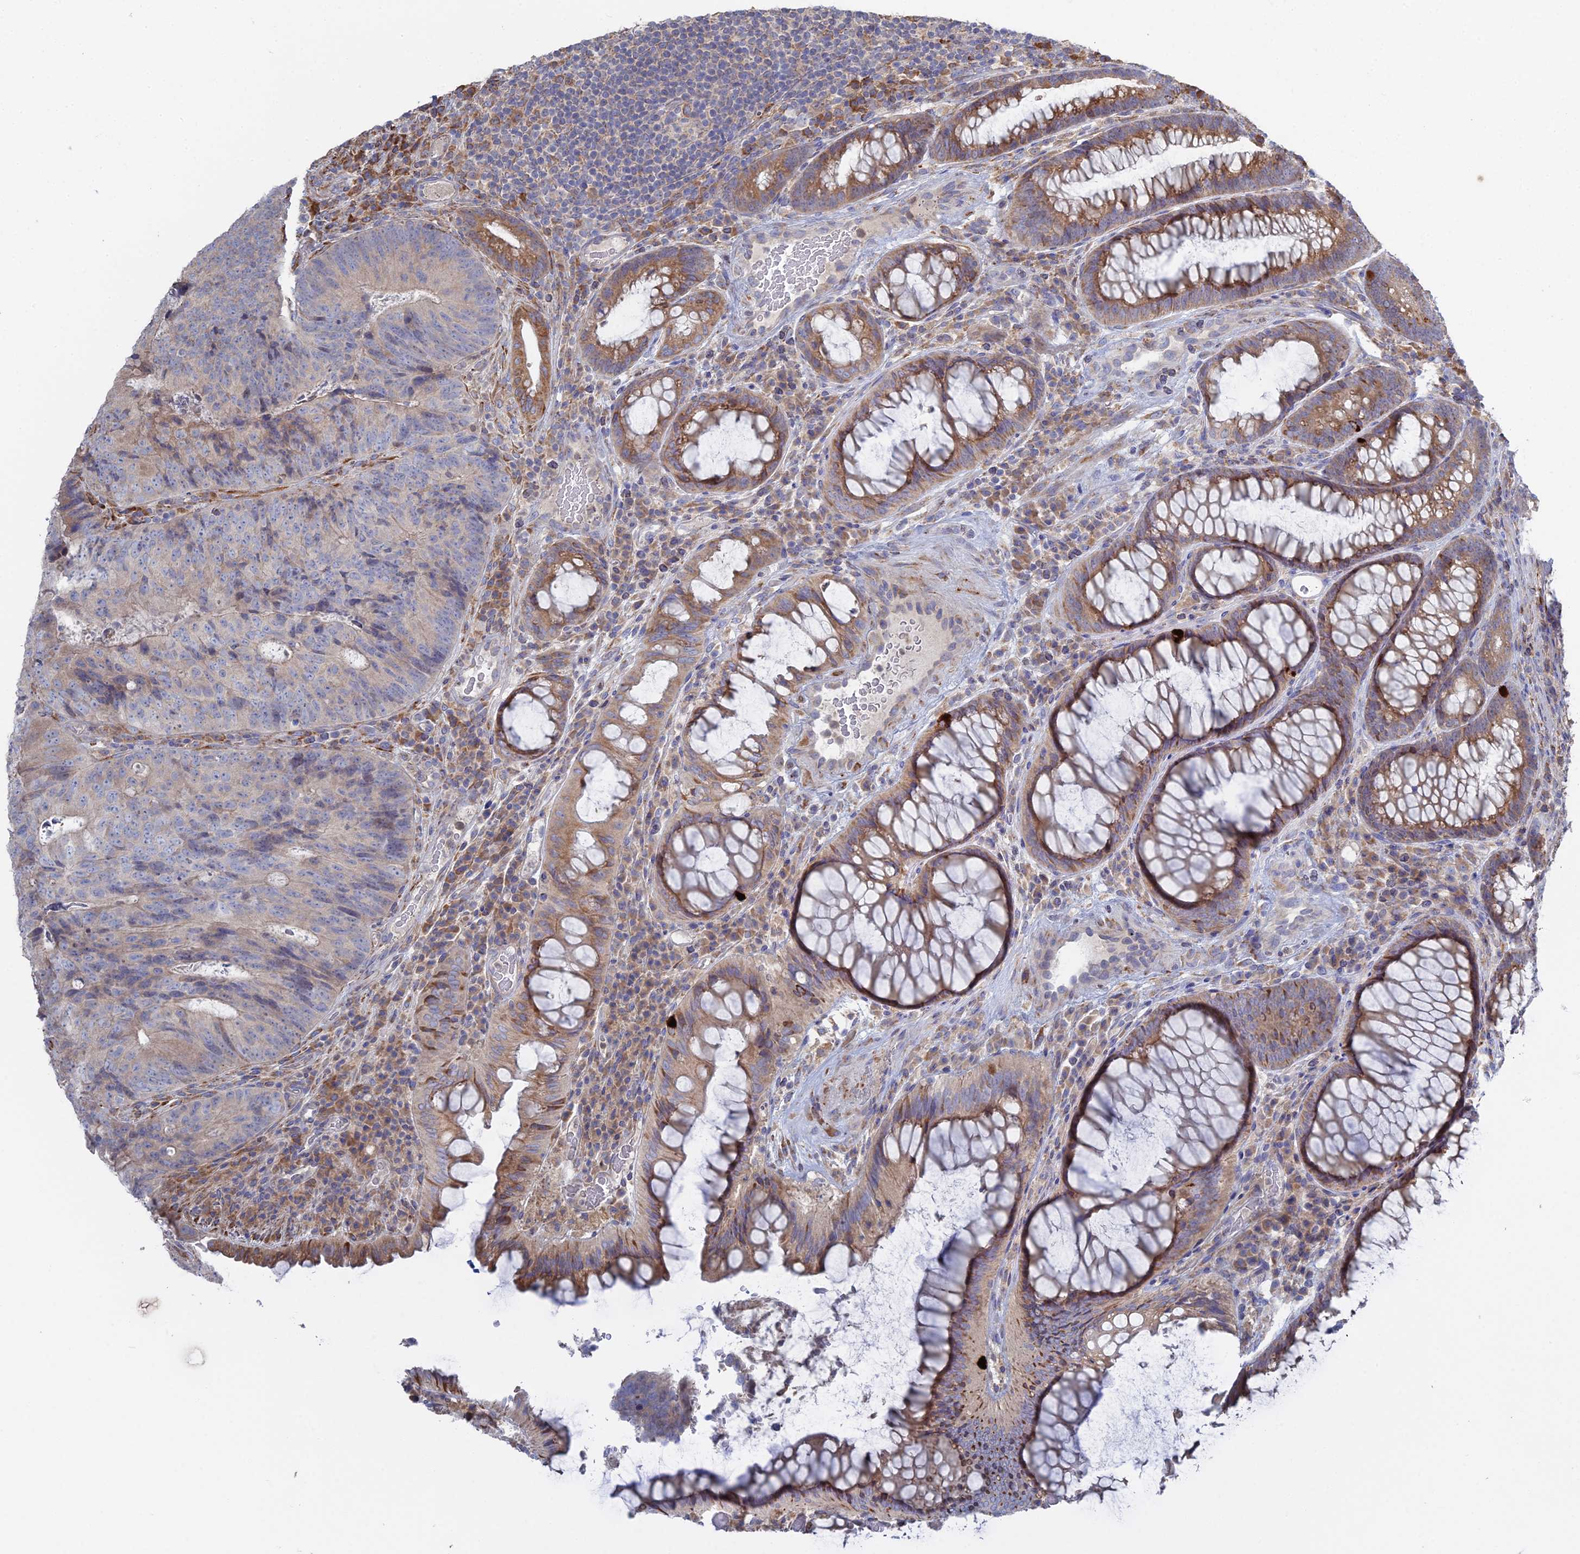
{"staining": {"intensity": "negative", "quantity": "none", "location": "none"}, "tissue": "colorectal cancer", "cell_type": "Tumor cells", "image_type": "cancer", "snomed": [{"axis": "morphology", "description": "Adenocarcinoma, NOS"}, {"axis": "topography", "description": "Colon"}], "caption": "Immunohistochemistry (IHC) of human colorectal cancer (adenocarcinoma) shows no expression in tumor cells.", "gene": "TRAPPC6A", "patient": {"sex": "female", "age": 67}}